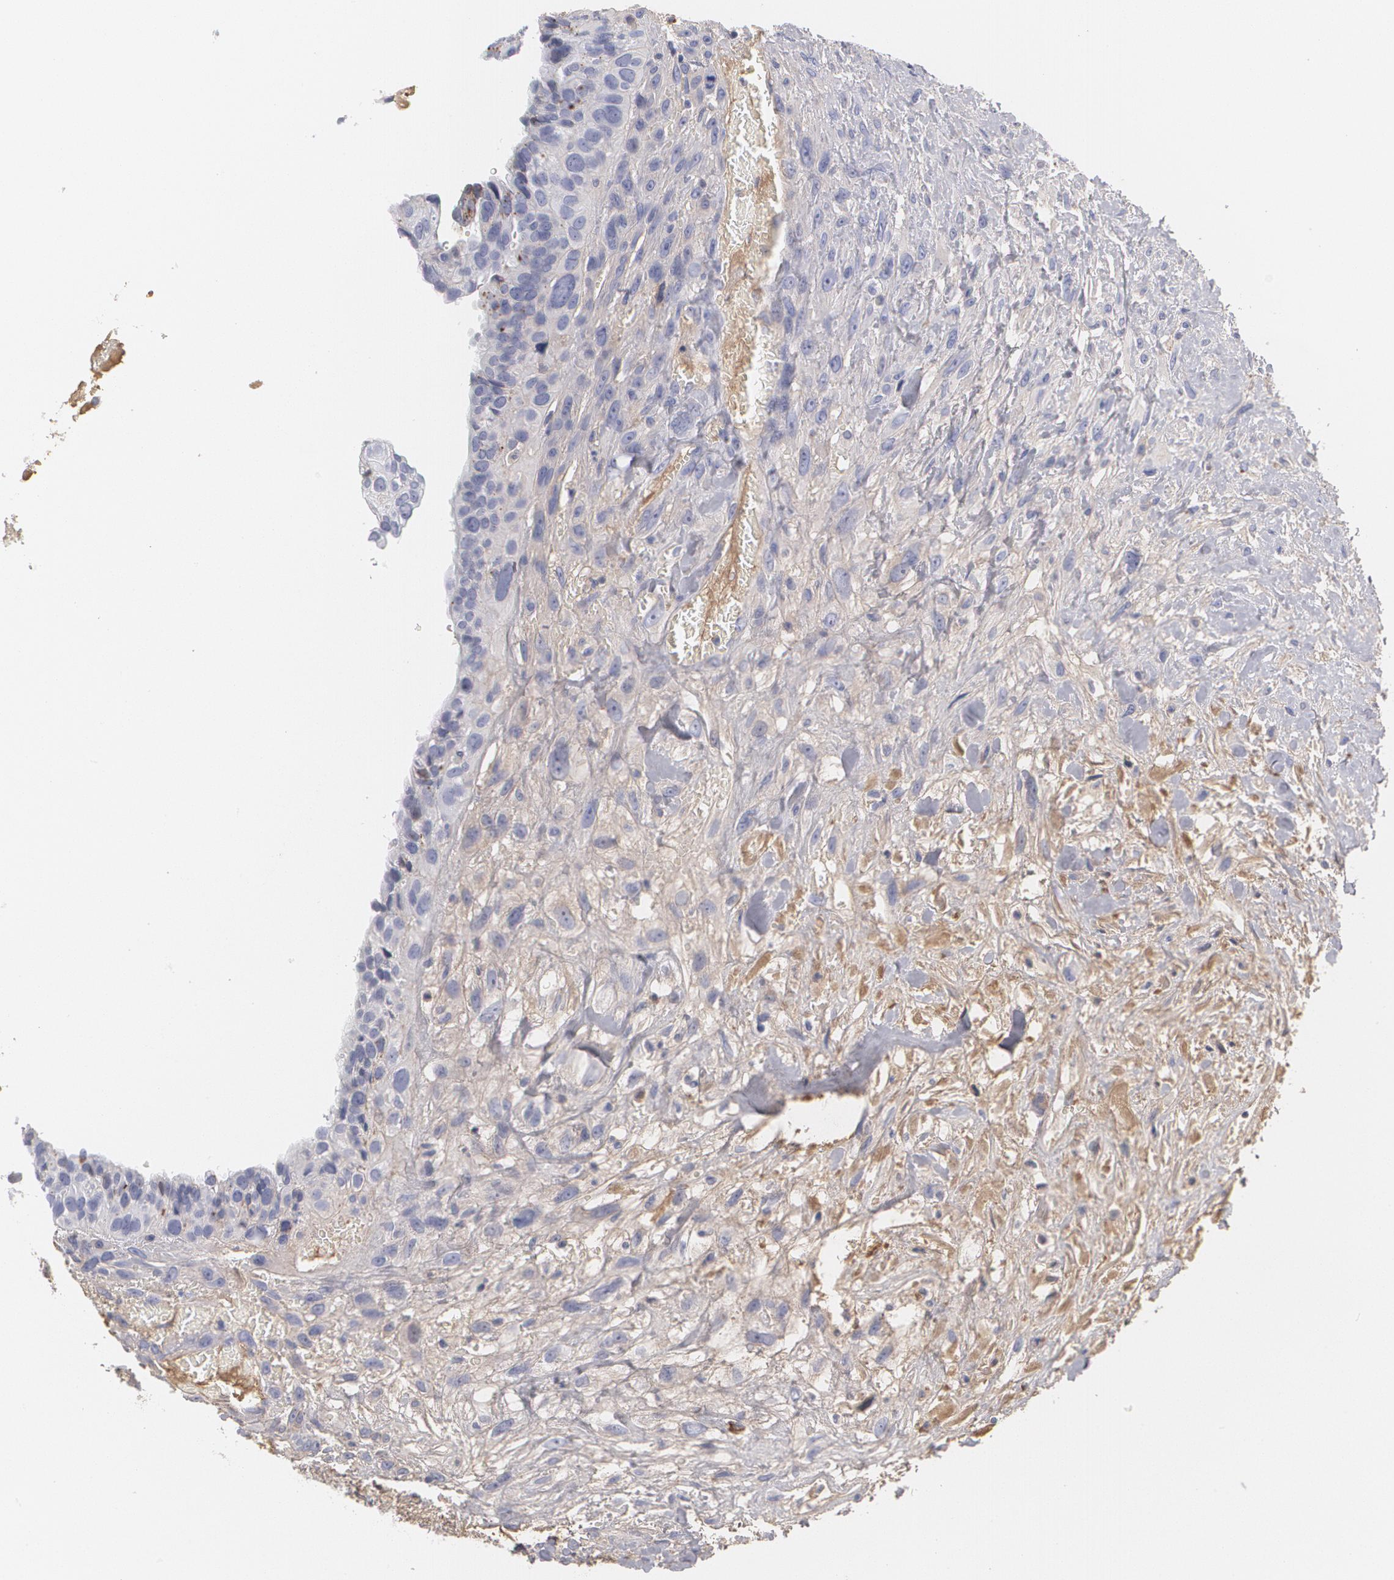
{"staining": {"intensity": "negative", "quantity": "none", "location": "none"}, "tissue": "breast cancer", "cell_type": "Tumor cells", "image_type": "cancer", "snomed": [{"axis": "morphology", "description": "Neoplasm, malignant, NOS"}, {"axis": "topography", "description": "Breast"}], "caption": "Immunohistochemical staining of breast neoplasm (malignant) exhibits no significant staining in tumor cells.", "gene": "SERPINA1", "patient": {"sex": "female", "age": 50}}